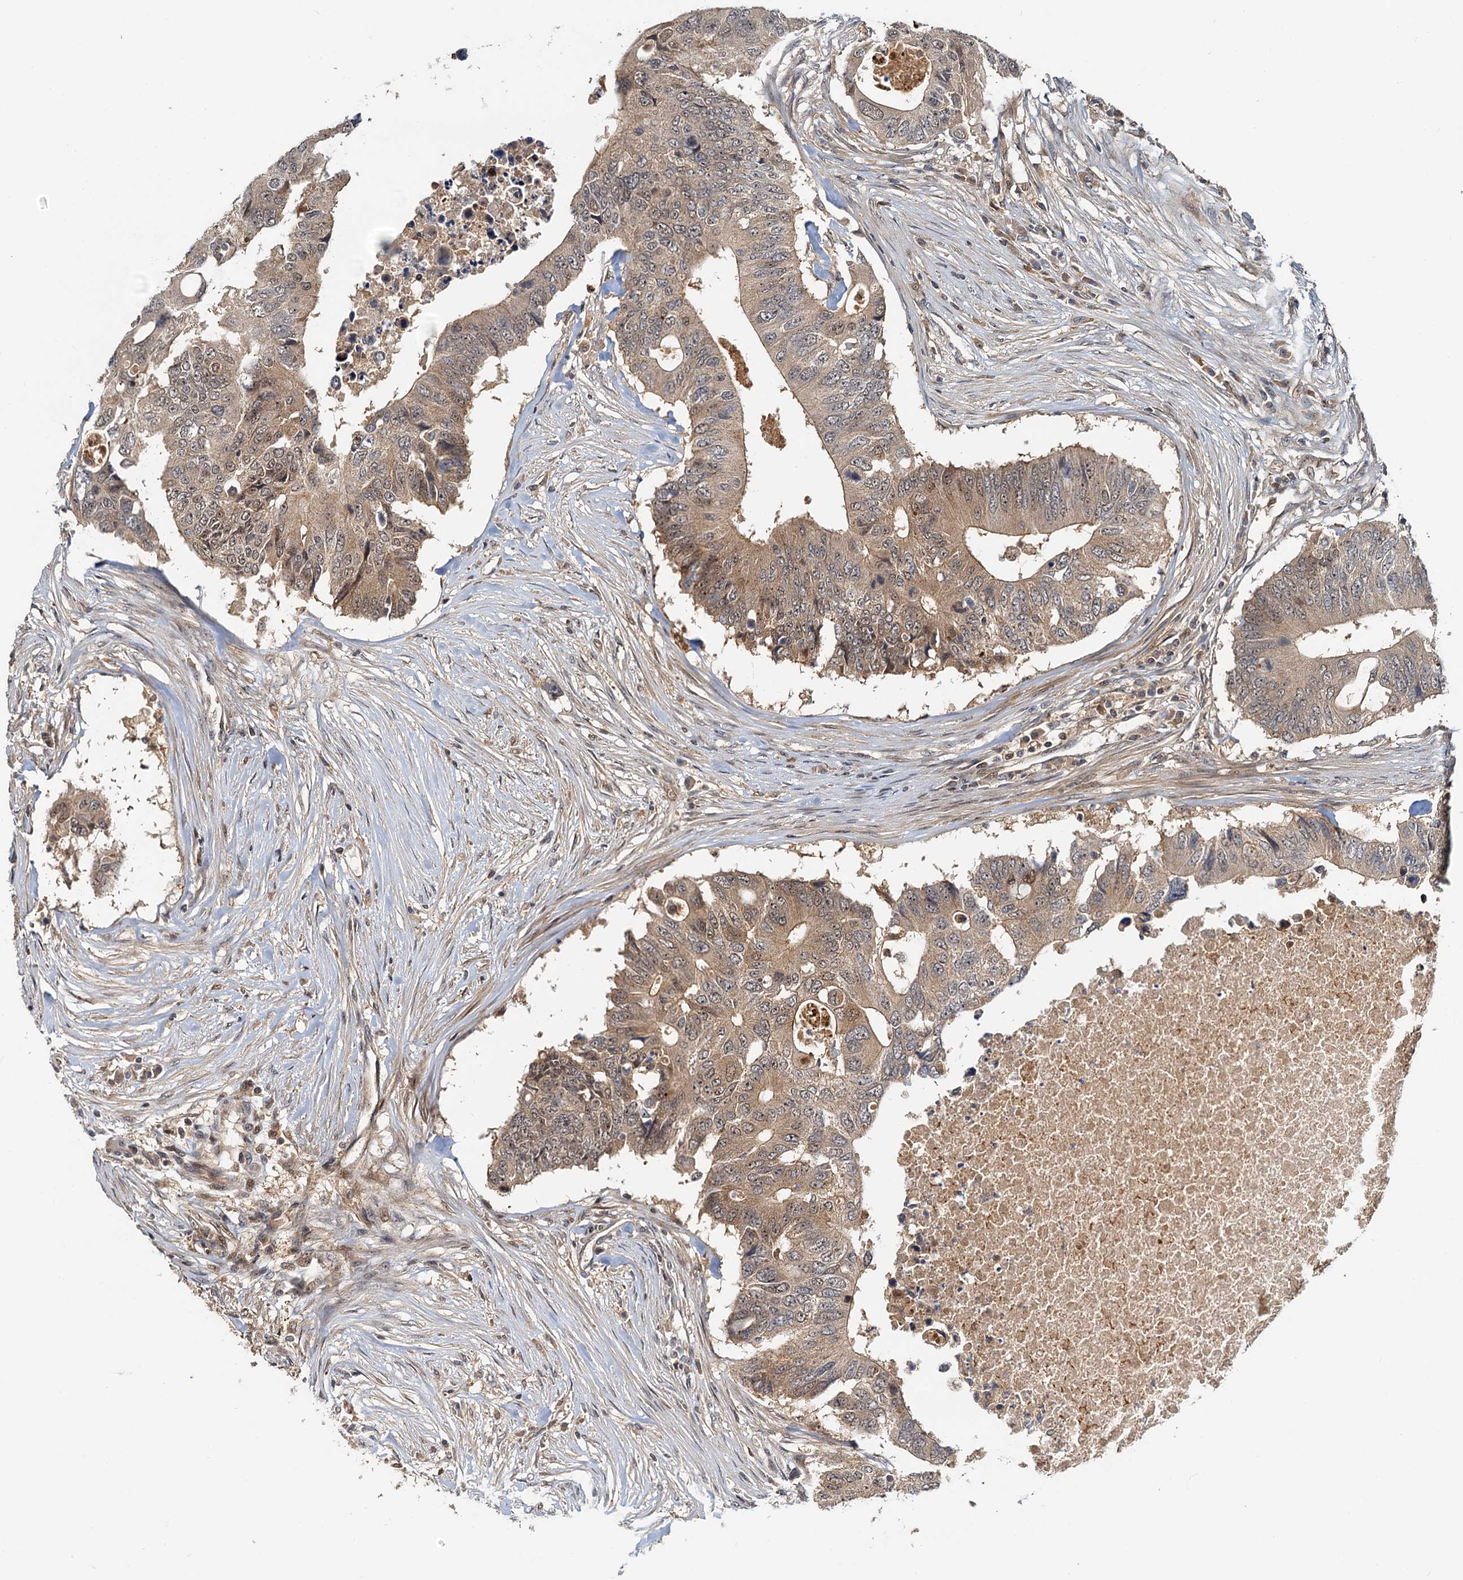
{"staining": {"intensity": "moderate", "quantity": ">75%", "location": "cytoplasmic/membranous,nuclear"}, "tissue": "colorectal cancer", "cell_type": "Tumor cells", "image_type": "cancer", "snomed": [{"axis": "morphology", "description": "Adenocarcinoma, NOS"}, {"axis": "topography", "description": "Colon"}], "caption": "Colorectal cancer was stained to show a protein in brown. There is medium levels of moderate cytoplasmic/membranous and nuclear staining in approximately >75% of tumor cells. The protein of interest is stained brown, and the nuclei are stained in blue (DAB (3,3'-diaminobenzidine) IHC with brightfield microscopy, high magnification).", "gene": "TOLLIP", "patient": {"sex": "male", "age": 71}}